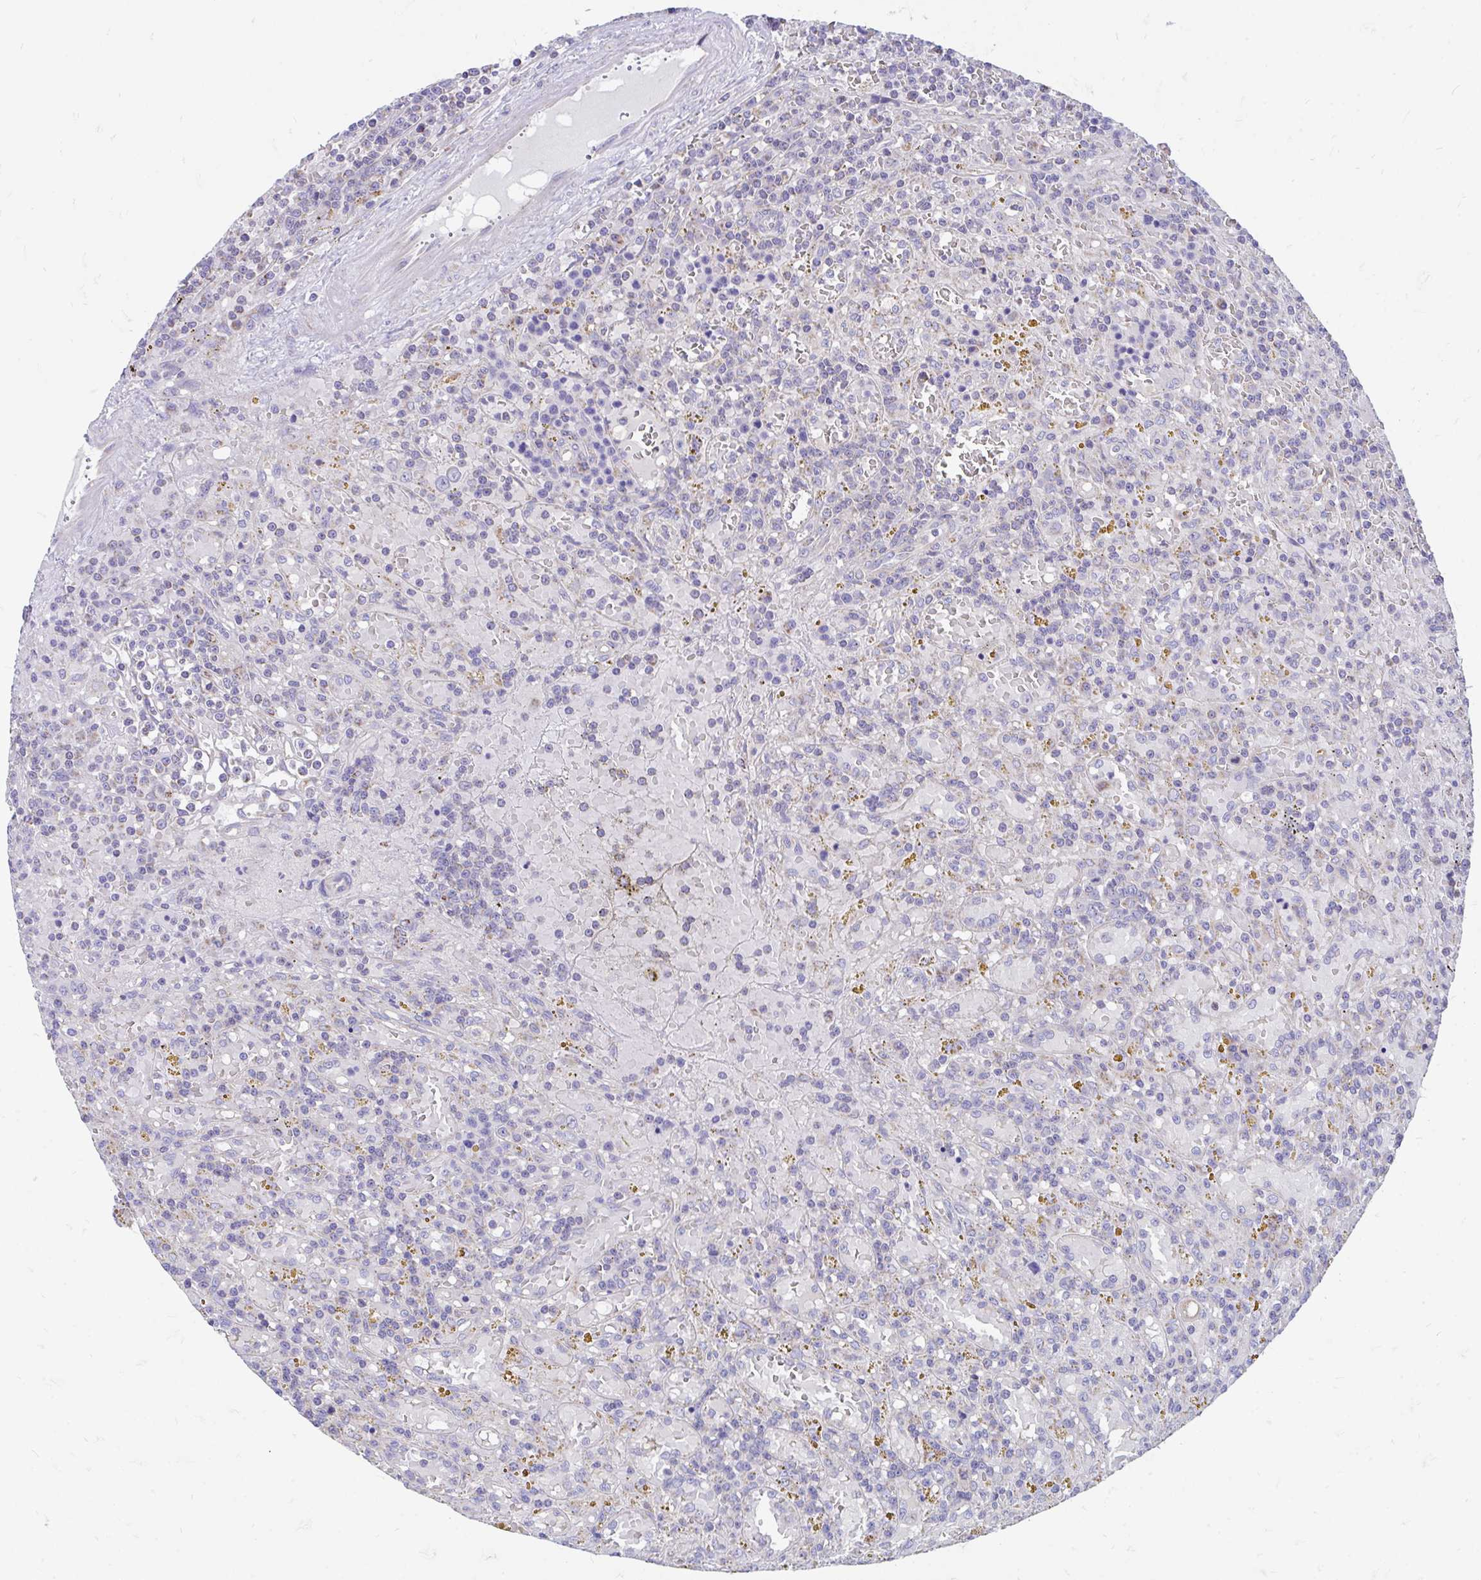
{"staining": {"intensity": "negative", "quantity": "none", "location": "none"}, "tissue": "lymphoma", "cell_type": "Tumor cells", "image_type": "cancer", "snomed": [{"axis": "morphology", "description": "Malignant lymphoma, non-Hodgkin's type, Low grade"}, {"axis": "topography", "description": "Spleen"}], "caption": "Protein analysis of low-grade malignant lymphoma, non-Hodgkin's type shows no significant expression in tumor cells.", "gene": "FHIP1B", "patient": {"sex": "female", "age": 65}}